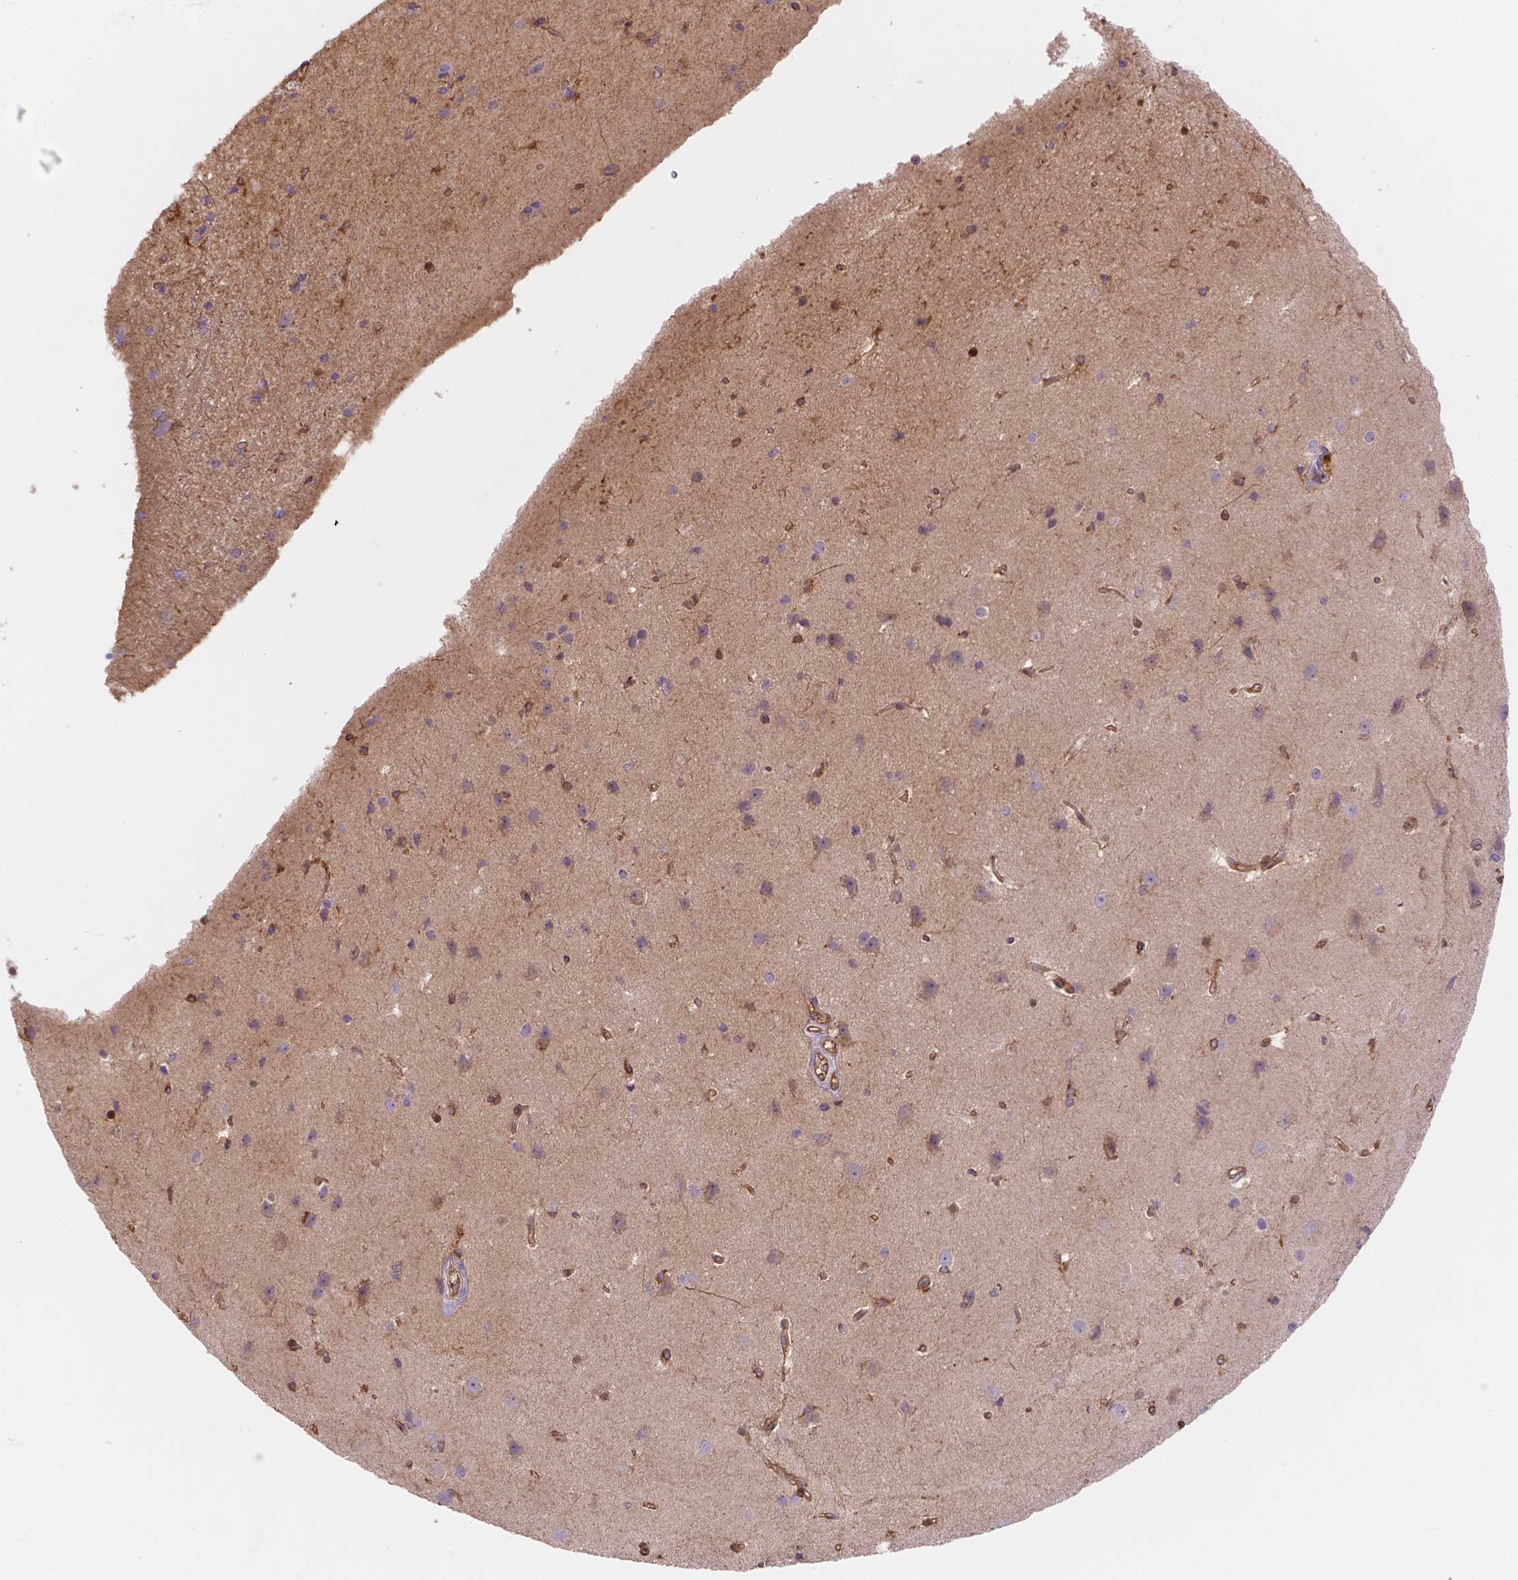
{"staining": {"intensity": "negative", "quantity": "none", "location": "none"}, "tissue": "cerebral cortex", "cell_type": "Endothelial cells", "image_type": "normal", "snomed": [{"axis": "morphology", "description": "Normal tissue, NOS"}, {"axis": "topography", "description": "Cerebral cortex"}], "caption": "Immunohistochemical staining of unremarkable human cerebral cortex reveals no significant positivity in endothelial cells. (Stains: DAB (3,3'-diaminobenzidine) immunohistochemistry with hematoxylin counter stain, Microscopy: brightfield microscopy at high magnification).", "gene": "DMWD", "patient": {"sex": "male", "age": 37}}